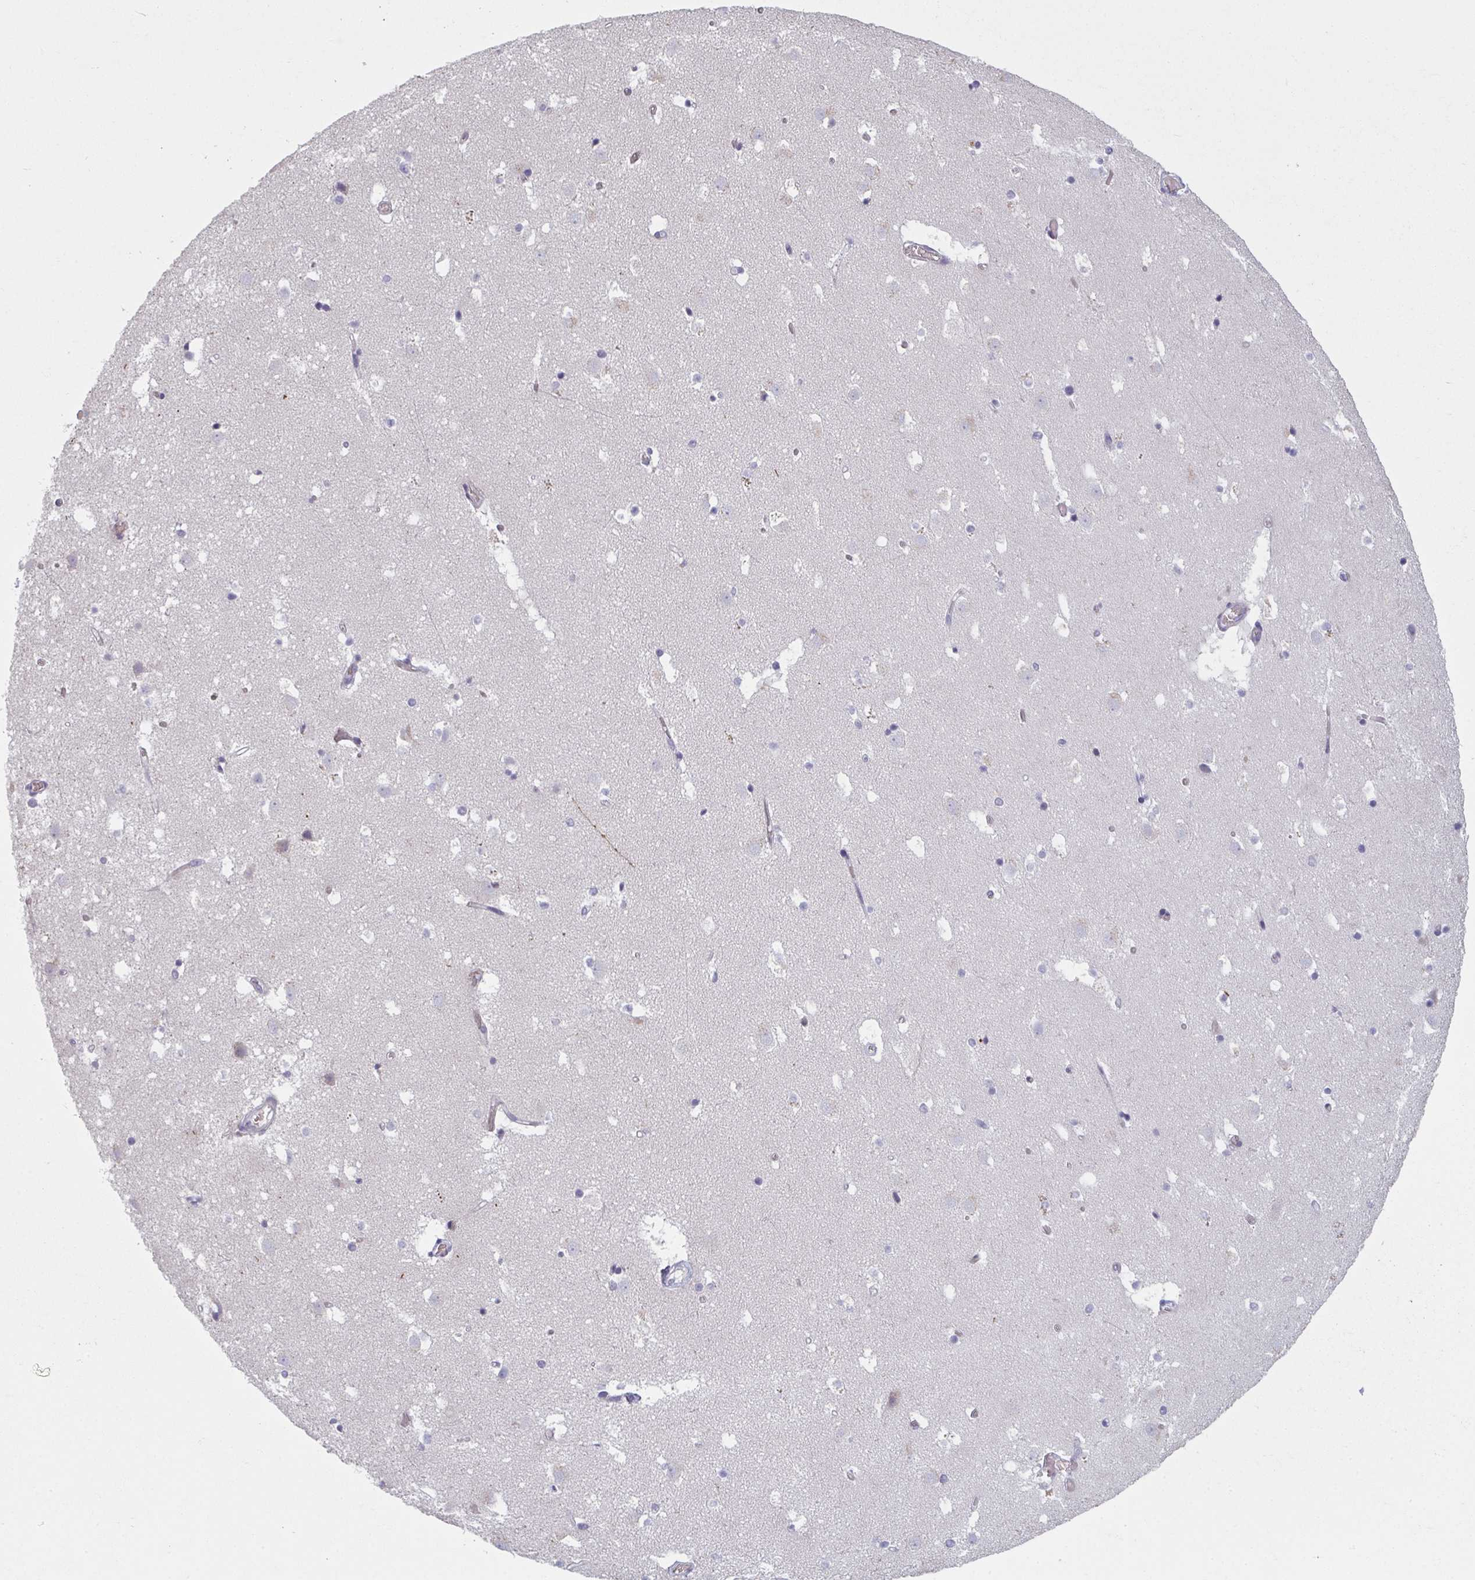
{"staining": {"intensity": "negative", "quantity": "none", "location": "none"}, "tissue": "caudate", "cell_type": "Glial cells", "image_type": "normal", "snomed": [{"axis": "morphology", "description": "Normal tissue, NOS"}, {"axis": "topography", "description": "Lateral ventricle wall"}], "caption": "DAB immunohistochemical staining of unremarkable human caudate displays no significant staining in glial cells. Brightfield microscopy of IHC stained with DAB (3,3'-diaminobenzidine) (brown) and hematoxylin (blue), captured at high magnification.", "gene": "RIOK1", "patient": {"sex": "male", "age": 37}}